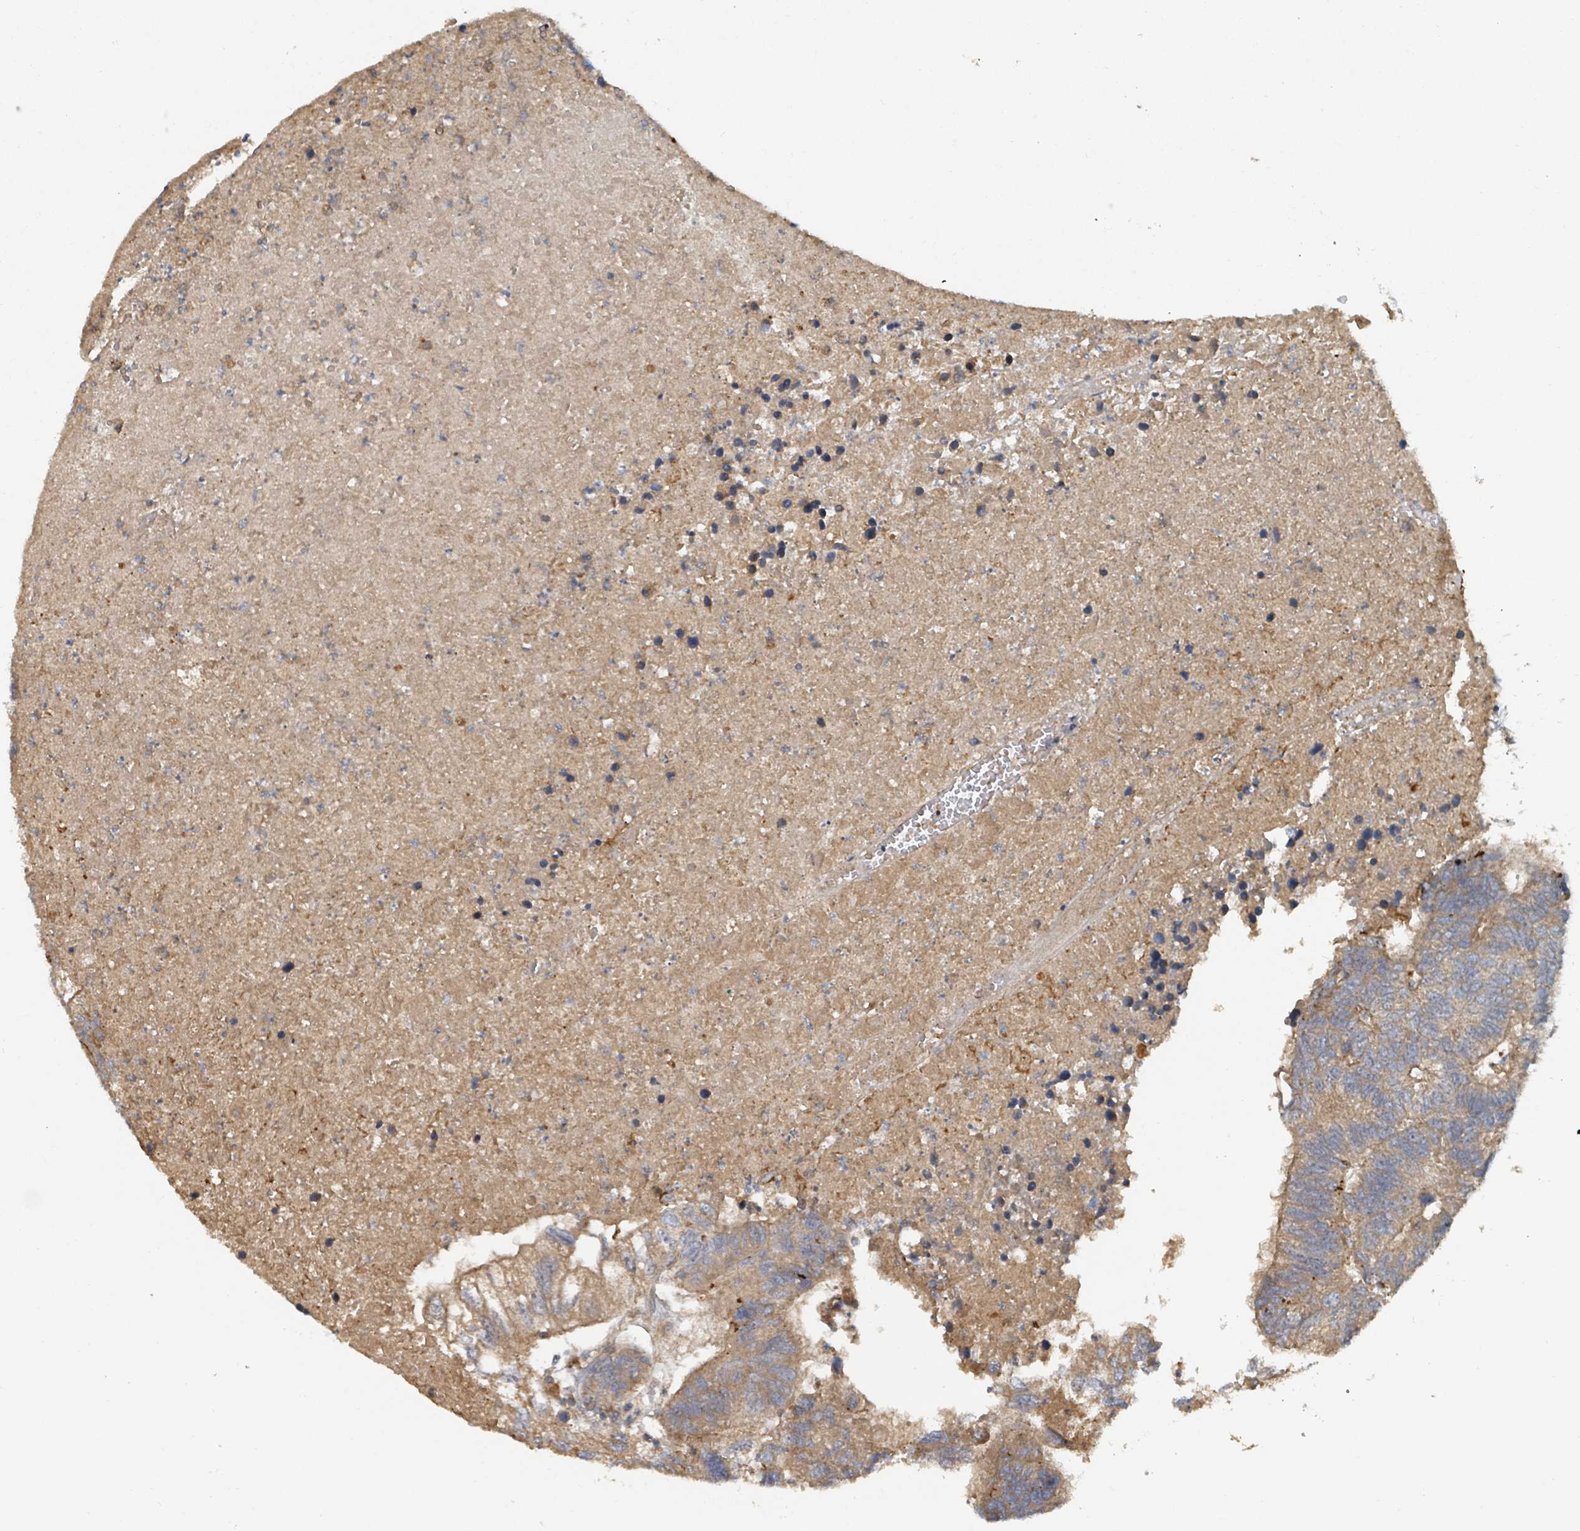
{"staining": {"intensity": "moderate", "quantity": ">75%", "location": "cytoplasmic/membranous"}, "tissue": "colorectal cancer", "cell_type": "Tumor cells", "image_type": "cancer", "snomed": [{"axis": "morphology", "description": "Adenocarcinoma, NOS"}, {"axis": "topography", "description": "Colon"}], "caption": "Protein expression analysis of human adenocarcinoma (colorectal) reveals moderate cytoplasmic/membranous expression in about >75% of tumor cells. (Brightfield microscopy of DAB IHC at high magnification).", "gene": "DPM1", "patient": {"sex": "female", "age": 48}}